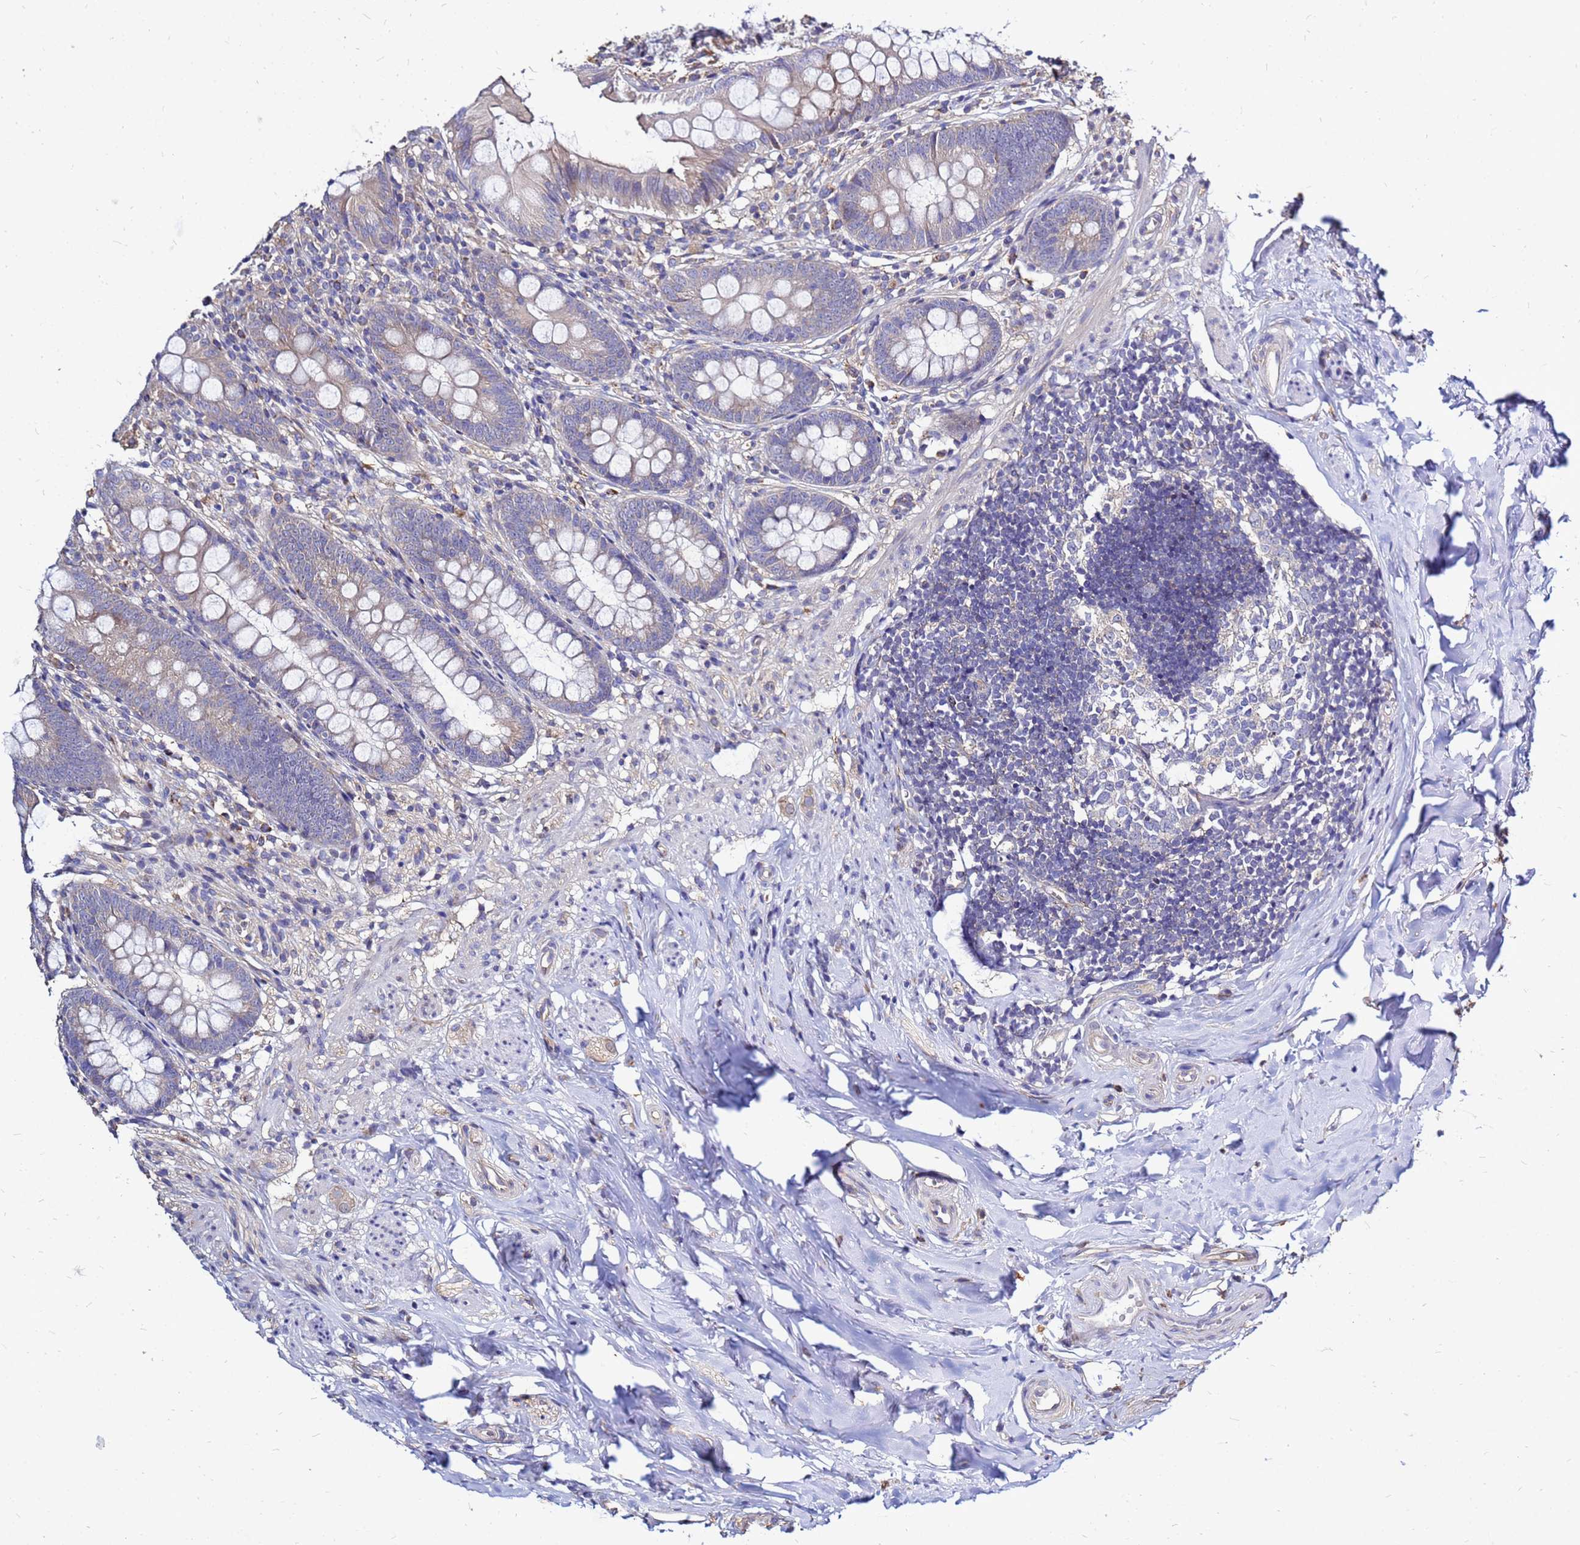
{"staining": {"intensity": "weak", "quantity": "25%-75%", "location": "cytoplasmic/membranous"}, "tissue": "appendix", "cell_type": "Glandular cells", "image_type": "normal", "snomed": [{"axis": "morphology", "description": "Normal tissue, NOS"}, {"axis": "topography", "description": "Appendix"}], "caption": "A photomicrograph showing weak cytoplasmic/membranous expression in approximately 25%-75% of glandular cells in normal appendix, as visualized by brown immunohistochemical staining.", "gene": "MOB2", "patient": {"sex": "female", "age": 51}}